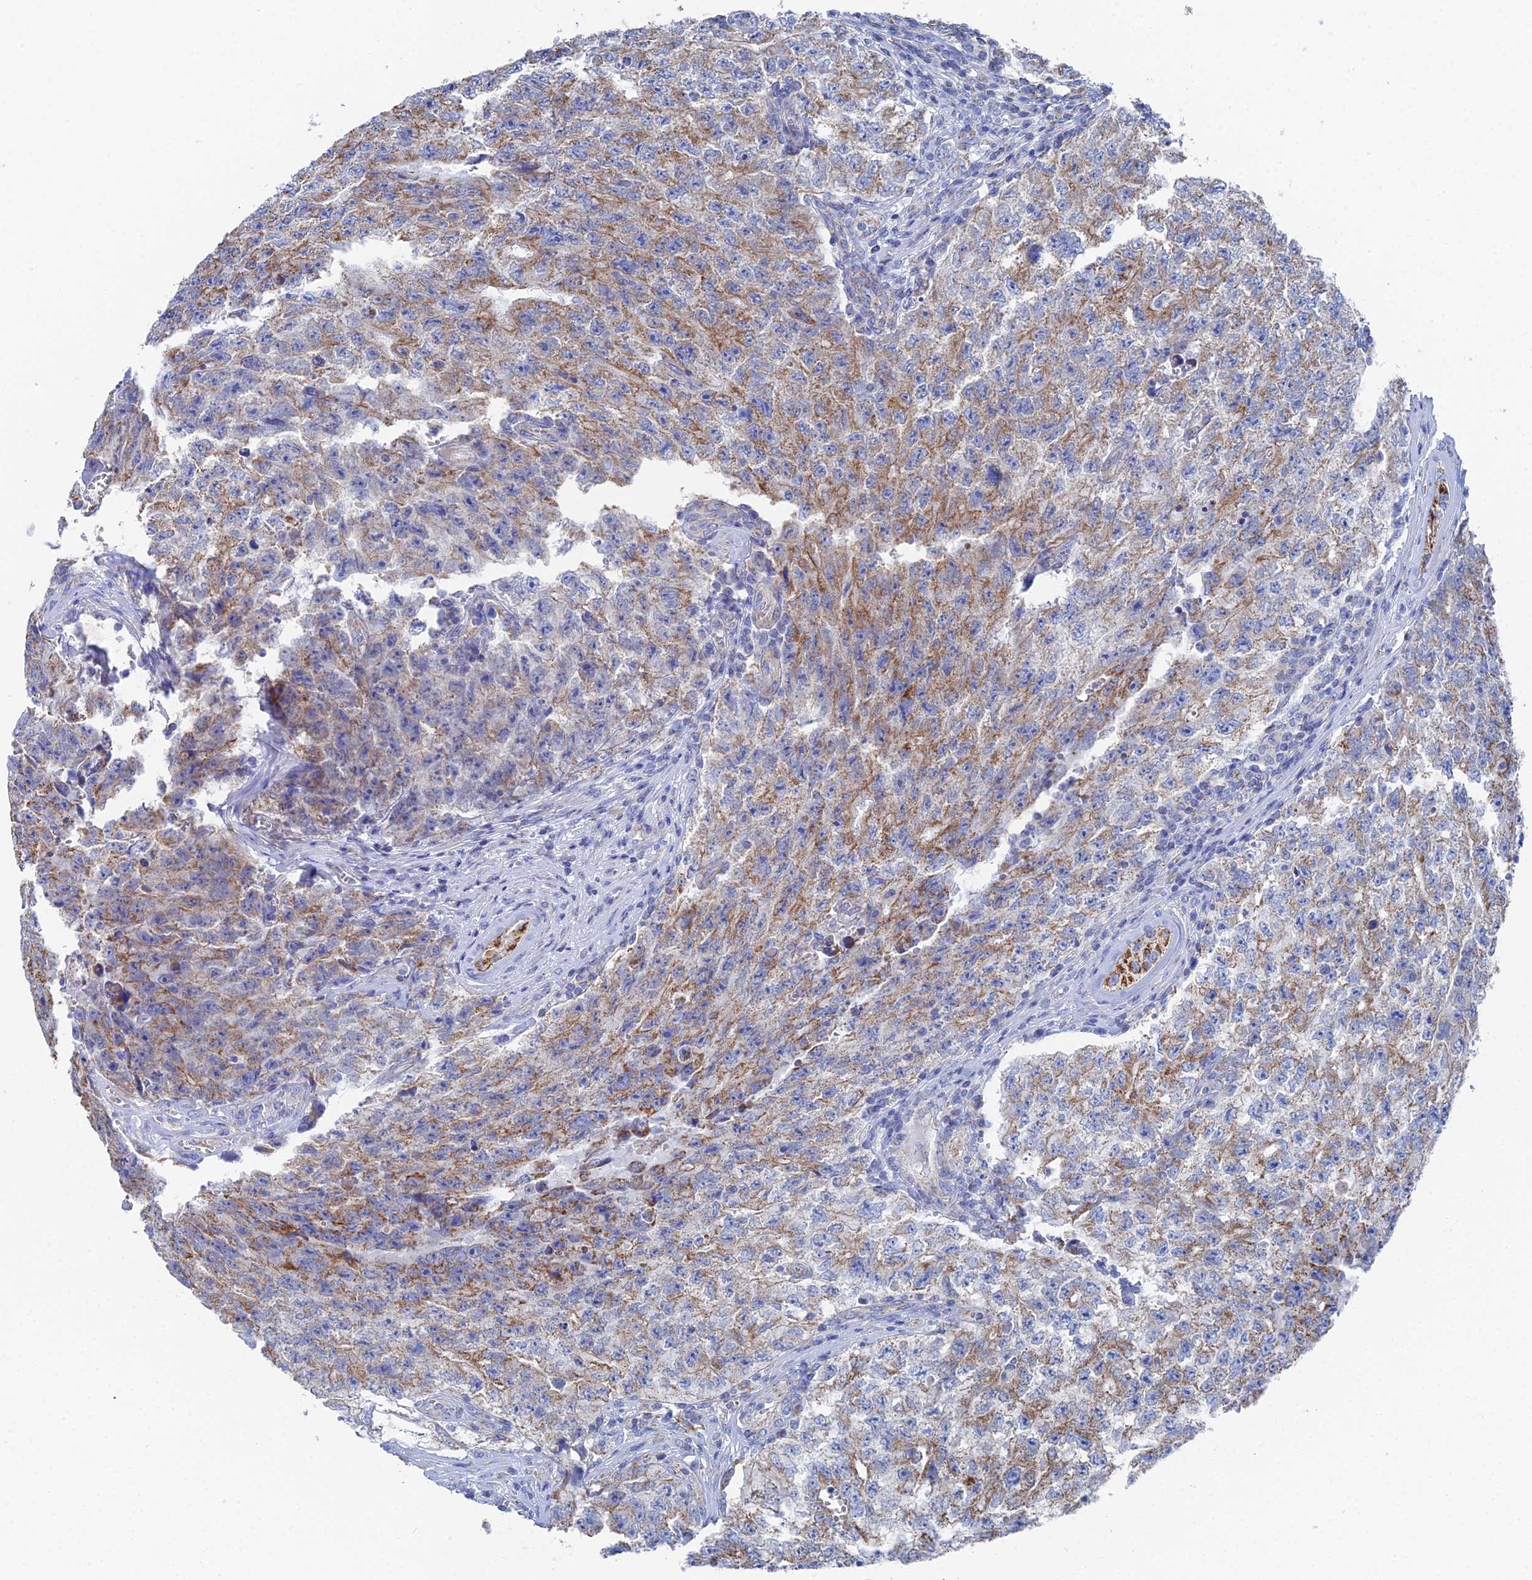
{"staining": {"intensity": "moderate", "quantity": "25%-75%", "location": "cytoplasmic/membranous"}, "tissue": "testis cancer", "cell_type": "Tumor cells", "image_type": "cancer", "snomed": [{"axis": "morphology", "description": "Carcinoma, Embryonal, NOS"}, {"axis": "topography", "description": "Testis"}], "caption": "Embryonal carcinoma (testis) stained with IHC demonstrates moderate cytoplasmic/membranous expression in approximately 25%-75% of tumor cells. The protein of interest is stained brown, and the nuclei are stained in blue (DAB (3,3'-diaminobenzidine) IHC with brightfield microscopy, high magnification).", "gene": "IFT80", "patient": {"sex": "male", "age": 17}}